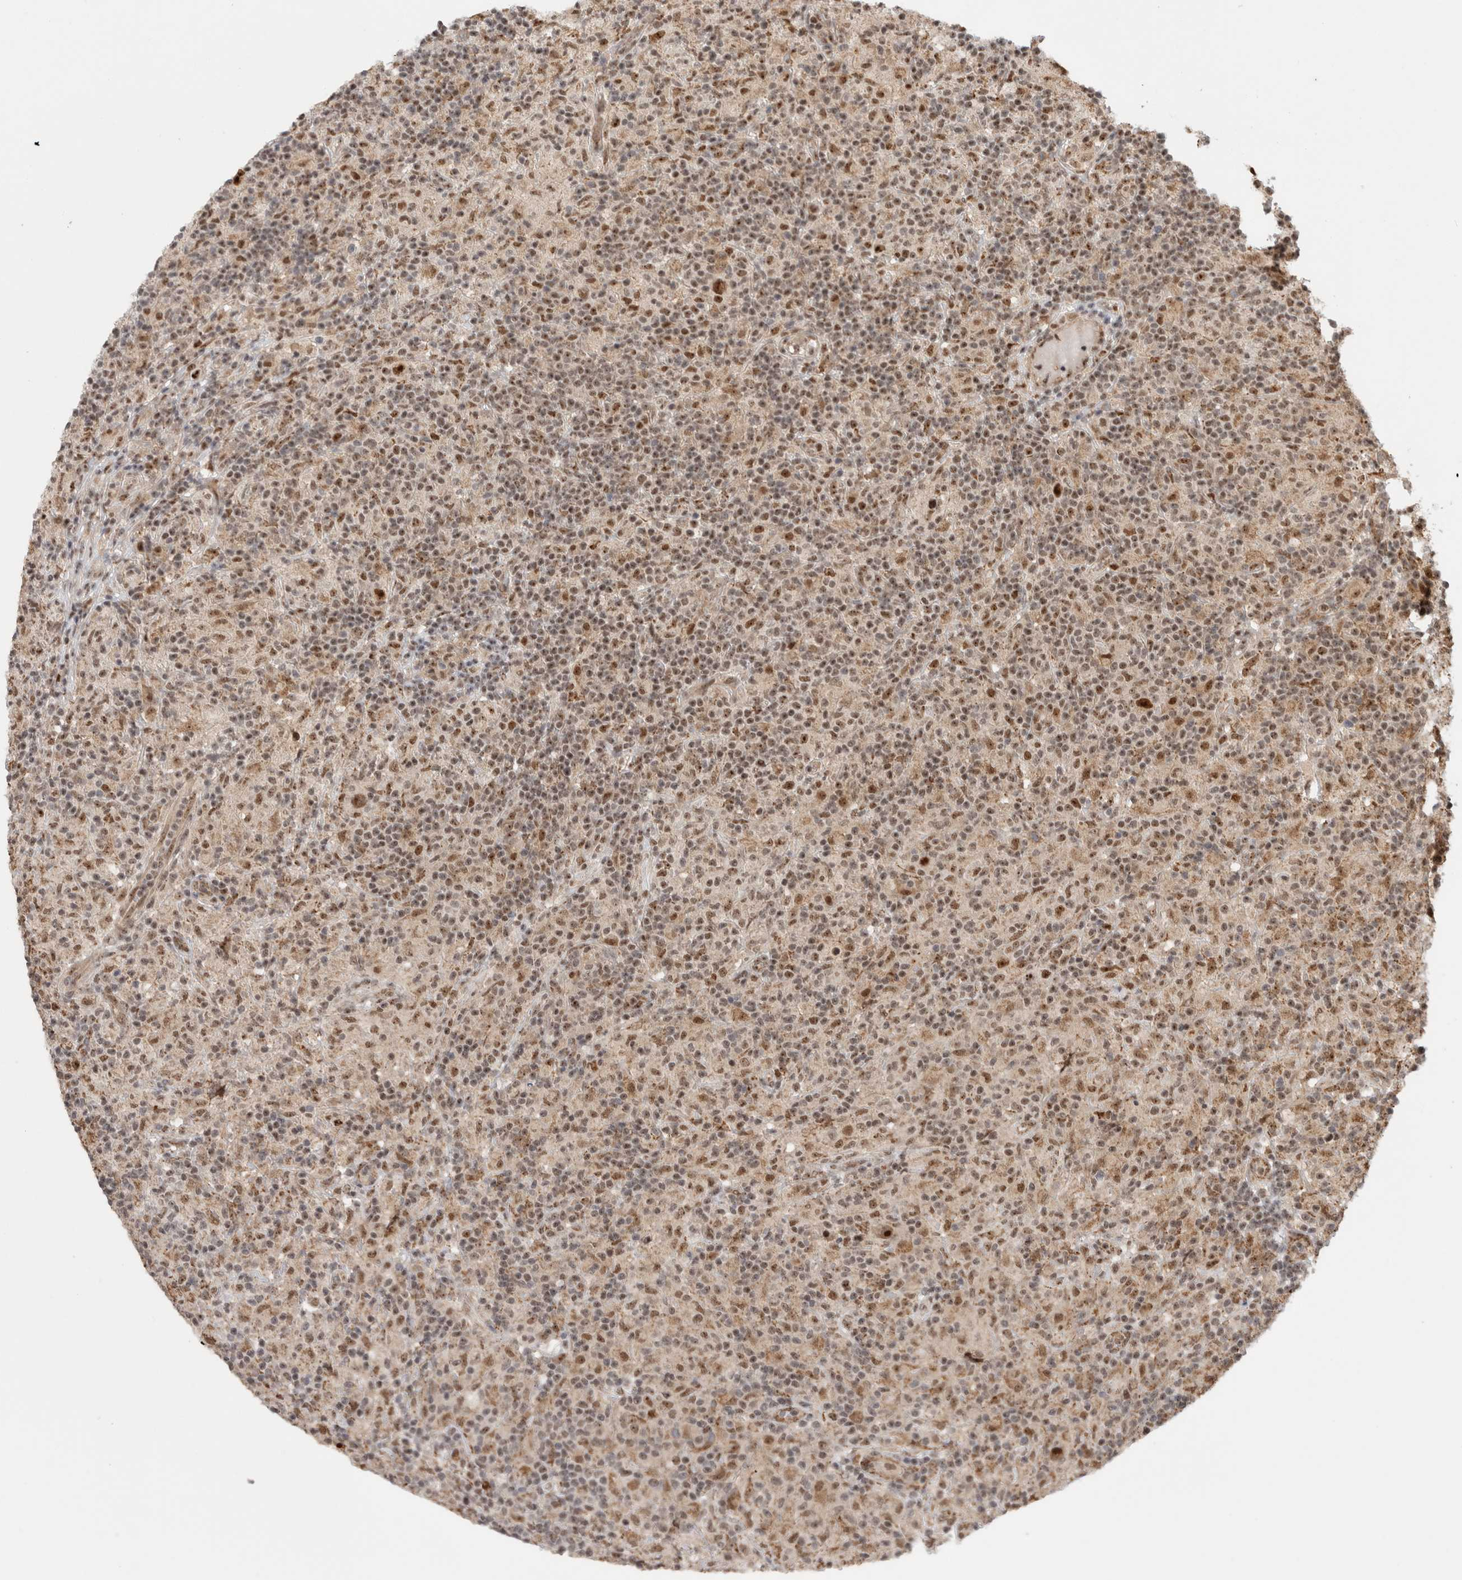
{"staining": {"intensity": "moderate", "quantity": ">75%", "location": "cytoplasmic/membranous,nuclear"}, "tissue": "lymphoma", "cell_type": "Tumor cells", "image_type": "cancer", "snomed": [{"axis": "morphology", "description": "Hodgkin's disease, NOS"}, {"axis": "topography", "description": "Lymph node"}], "caption": "The histopathology image shows staining of Hodgkin's disease, revealing moderate cytoplasmic/membranous and nuclear protein expression (brown color) within tumor cells.", "gene": "MPHOSPH6", "patient": {"sex": "male", "age": 70}}